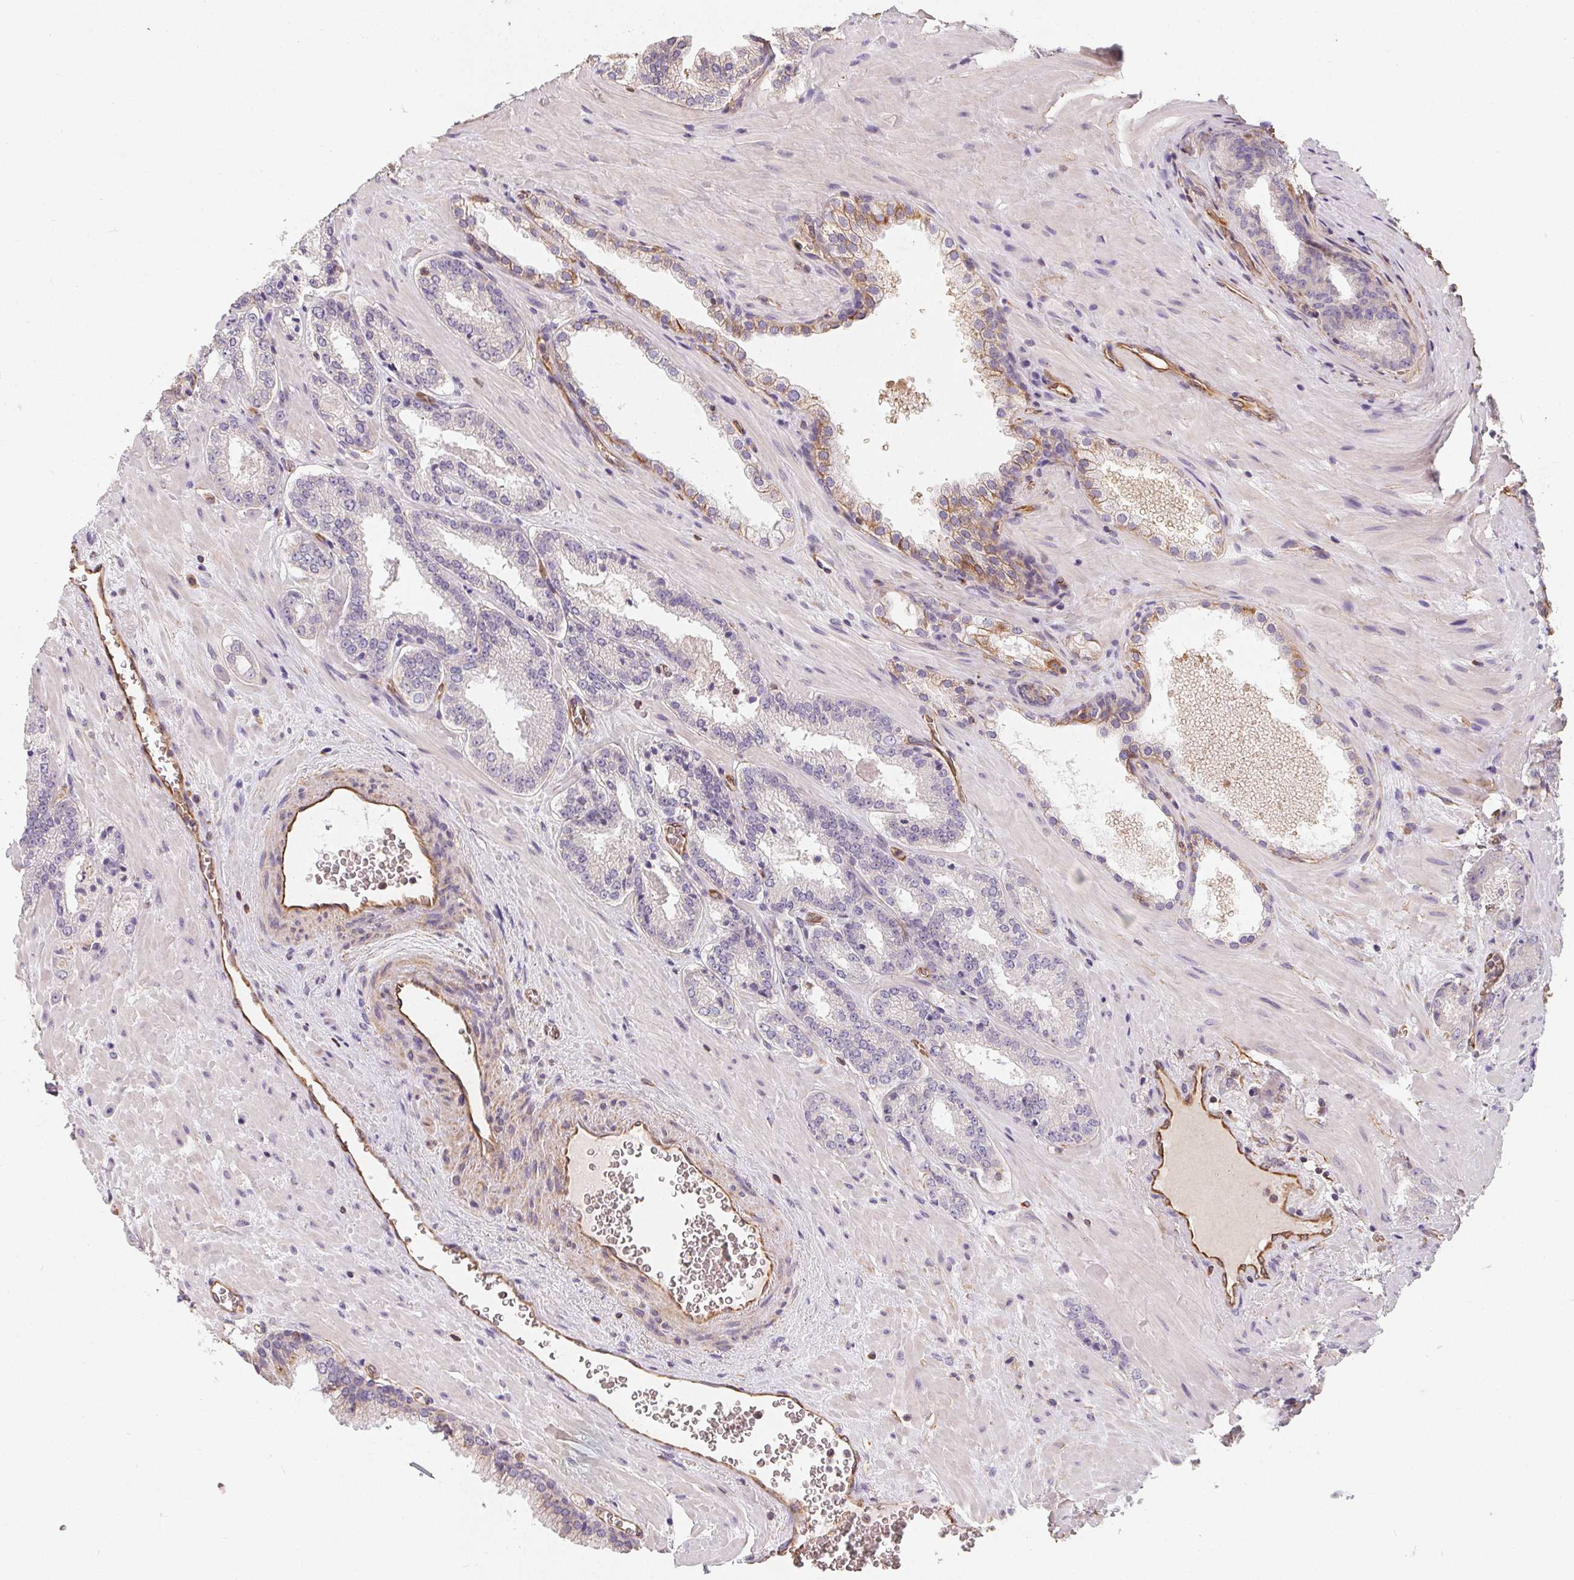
{"staining": {"intensity": "negative", "quantity": "none", "location": "none"}, "tissue": "prostate cancer", "cell_type": "Tumor cells", "image_type": "cancer", "snomed": [{"axis": "morphology", "description": "Adenocarcinoma, NOS"}, {"axis": "topography", "description": "Prostate"}], "caption": "IHC of adenocarcinoma (prostate) shows no positivity in tumor cells. (Brightfield microscopy of DAB (3,3'-diaminobenzidine) IHC at high magnification).", "gene": "TBKBP1", "patient": {"sex": "male", "age": 63}}